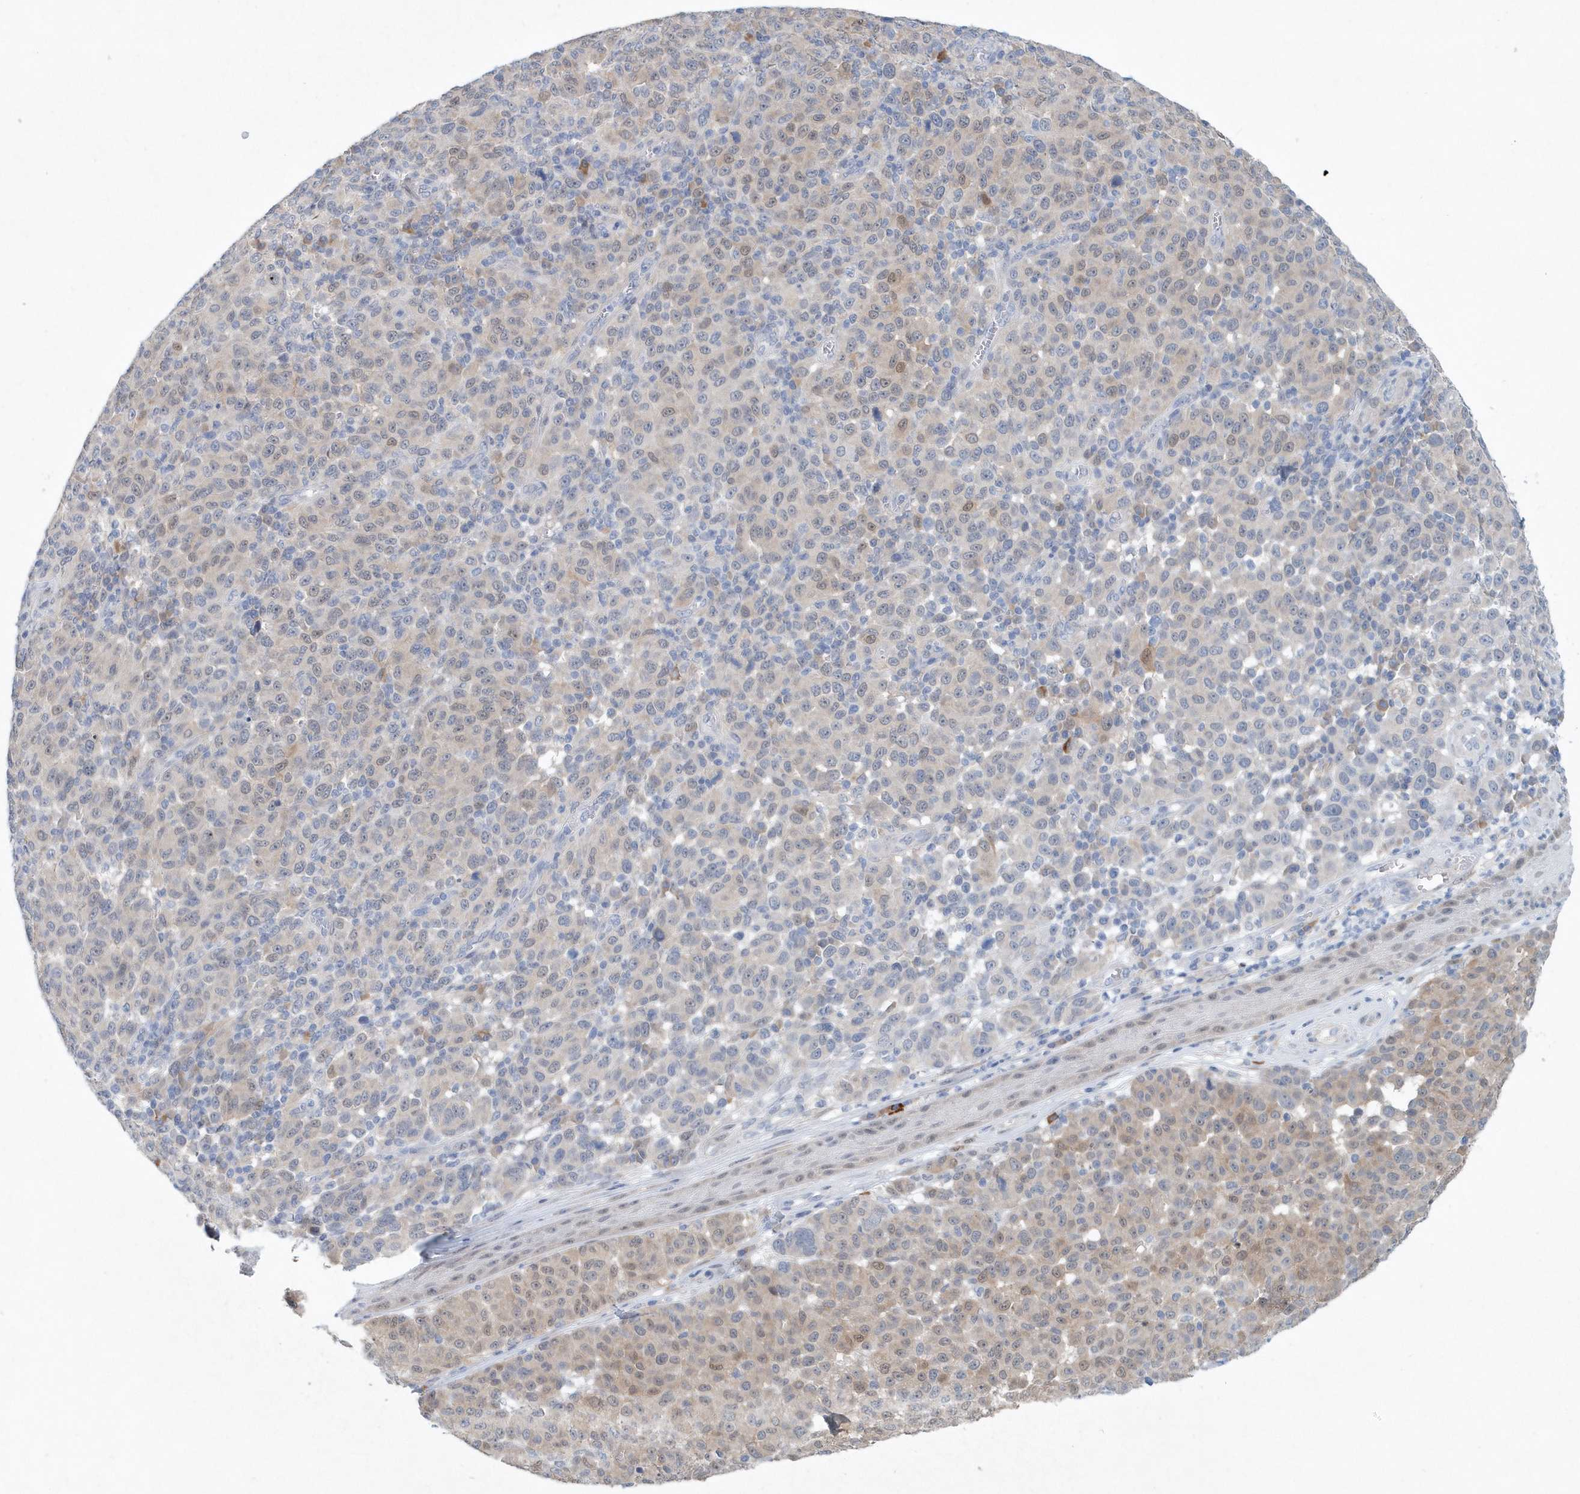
{"staining": {"intensity": "weak", "quantity": "<25%", "location": "nuclear"}, "tissue": "melanoma", "cell_type": "Tumor cells", "image_type": "cancer", "snomed": [{"axis": "morphology", "description": "Malignant melanoma, NOS"}, {"axis": "topography", "description": "Skin"}], "caption": "DAB (3,3'-diaminobenzidine) immunohistochemical staining of human malignant melanoma demonstrates no significant staining in tumor cells.", "gene": "PFN2", "patient": {"sex": "male", "age": 49}}